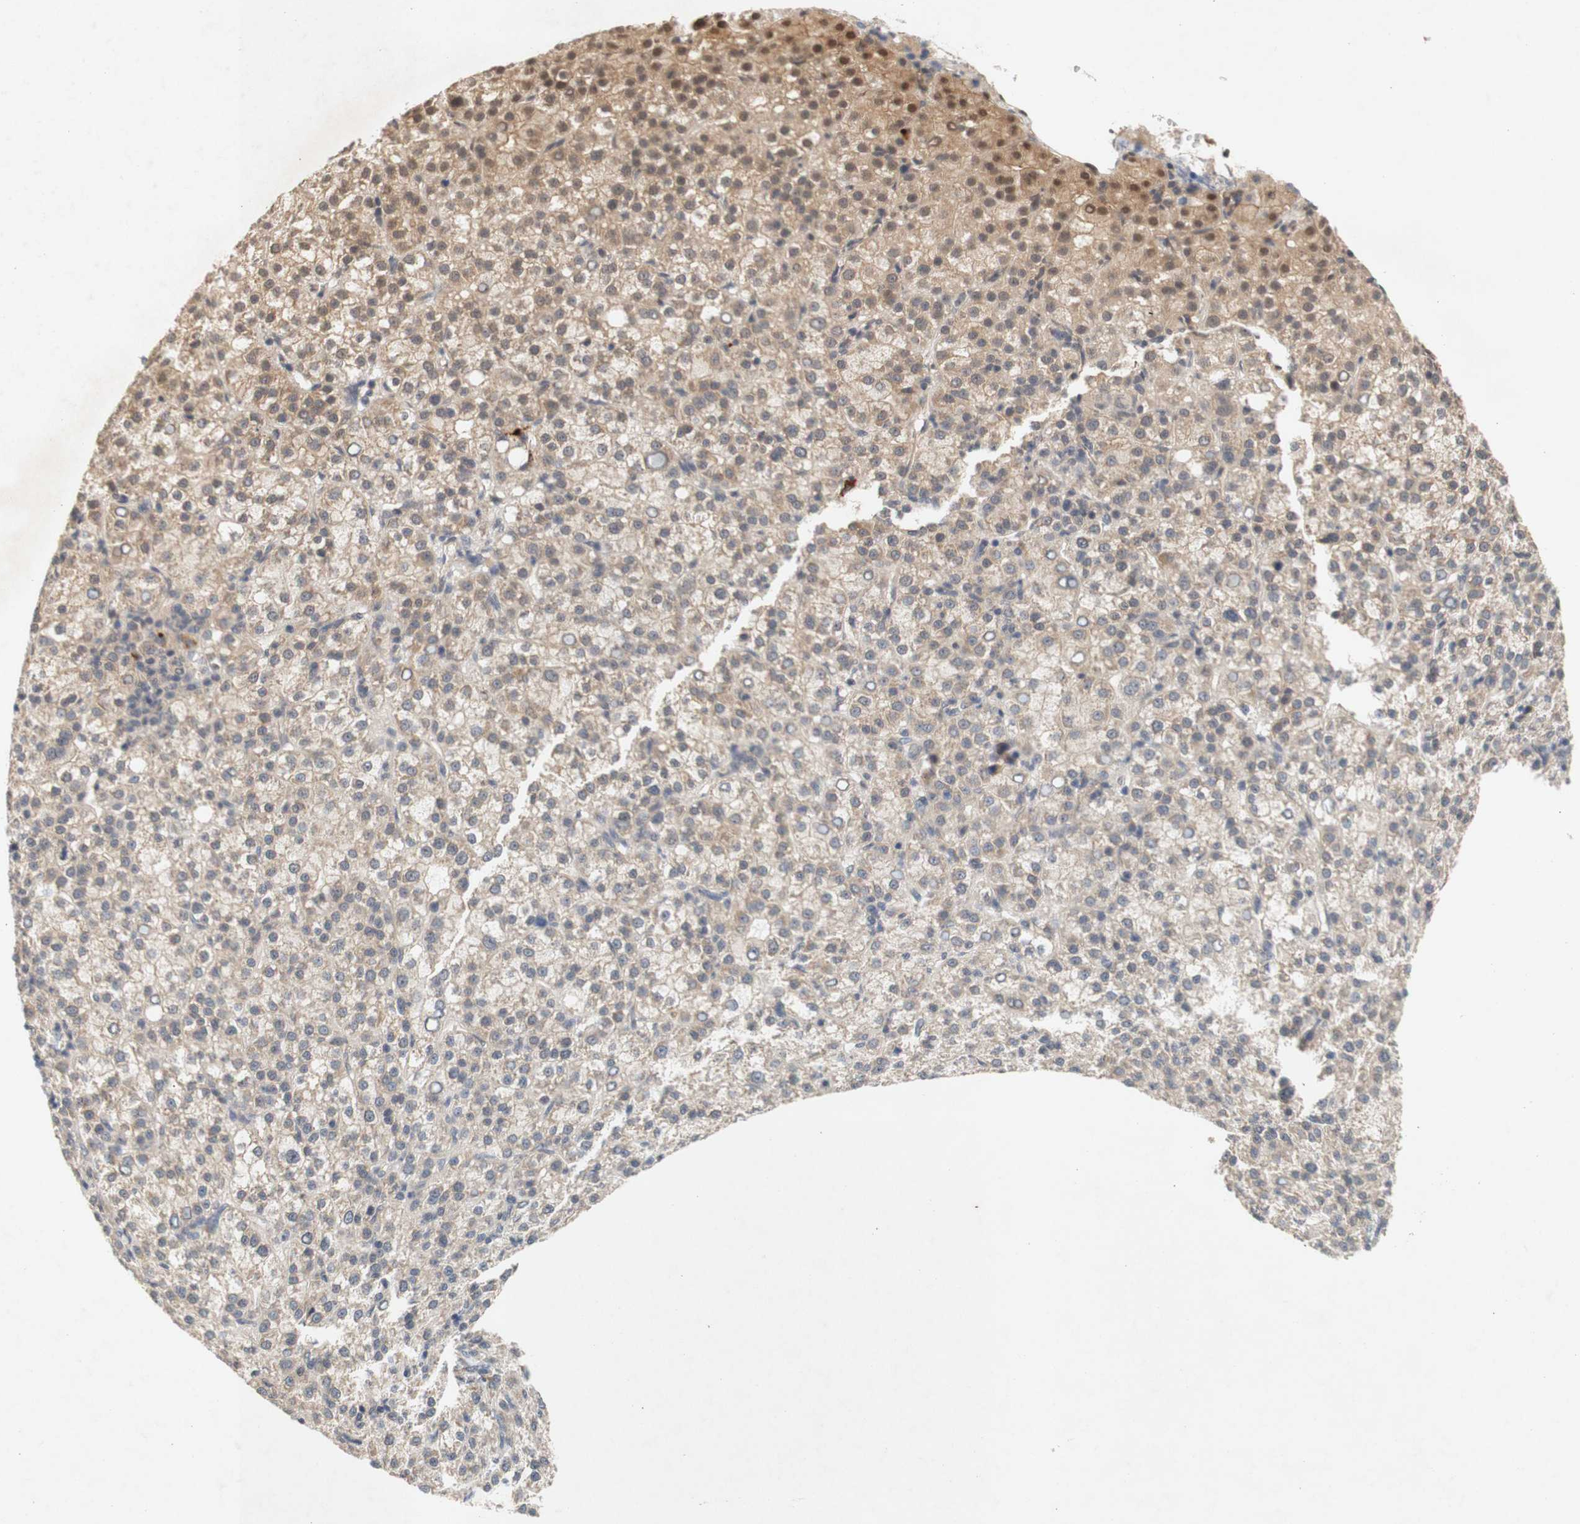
{"staining": {"intensity": "moderate", "quantity": ">75%", "location": "cytoplasmic/membranous"}, "tissue": "liver cancer", "cell_type": "Tumor cells", "image_type": "cancer", "snomed": [{"axis": "morphology", "description": "Carcinoma, Hepatocellular, NOS"}, {"axis": "topography", "description": "Liver"}], "caption": "Protein expression analysis of human liver cancer reveals moderate cytoplasmic/membranous expression in approximately >75% of tumor cells.", "gene": "PIN1", "patient": {"sex": "female", "age": 58}}